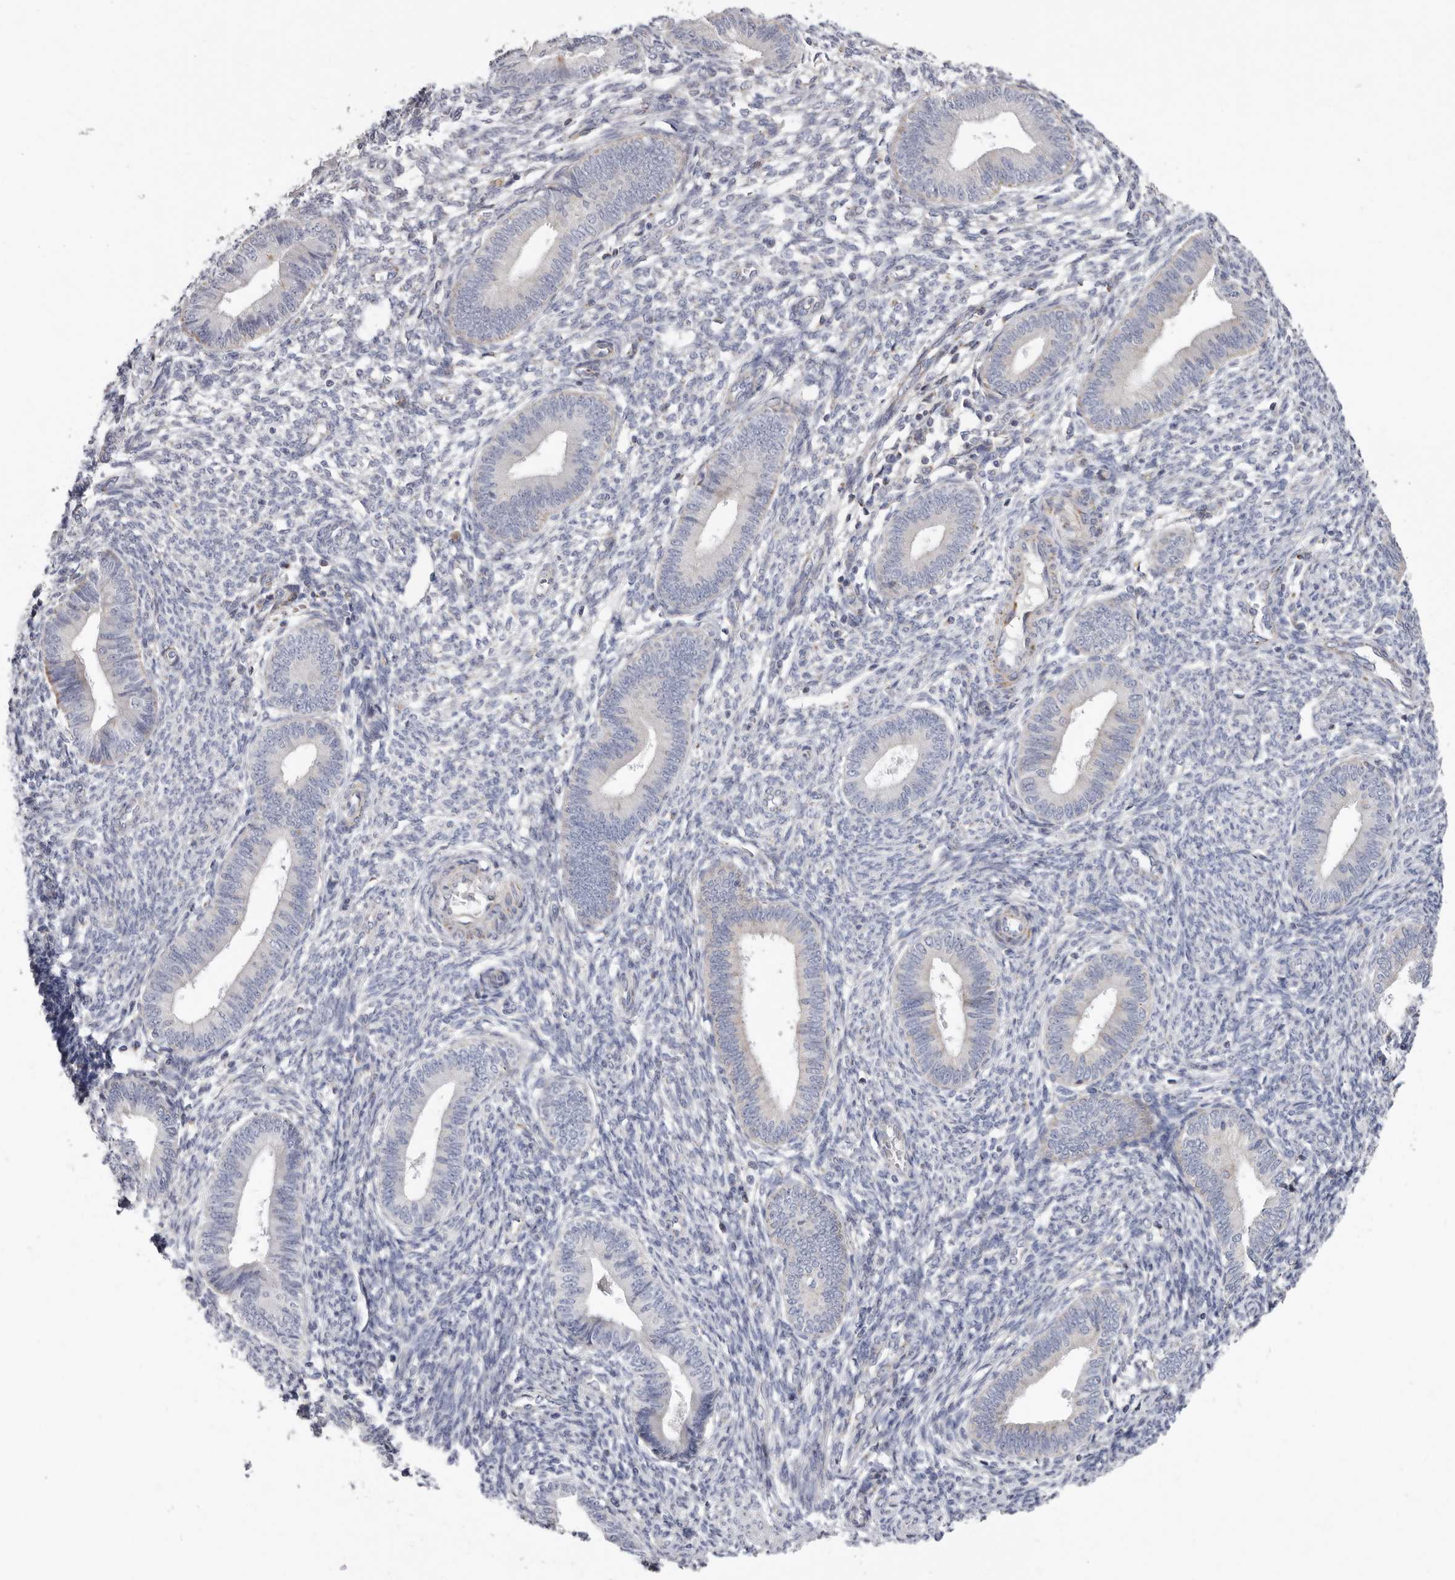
{"staining": {"intensity": "negative", "quantity": "none", "location": "none"}, "tissue": "endometrium", "cell_type": "Cells in endometrial stroma", "image_type": "normal", "snomed": [{"axis": "morphology", "description": "Normal tissue, NOS"}, {"axis": "topography", "description": "Endometrium"}], "caption": "This is a photomicrograph of immunohistochemistry (IHC) staining of normal endometrium, which shows no positivity in cells in endometrial stroma.", "gene": "RSPO2", "patient": {"sex": "female", "age": 46}}